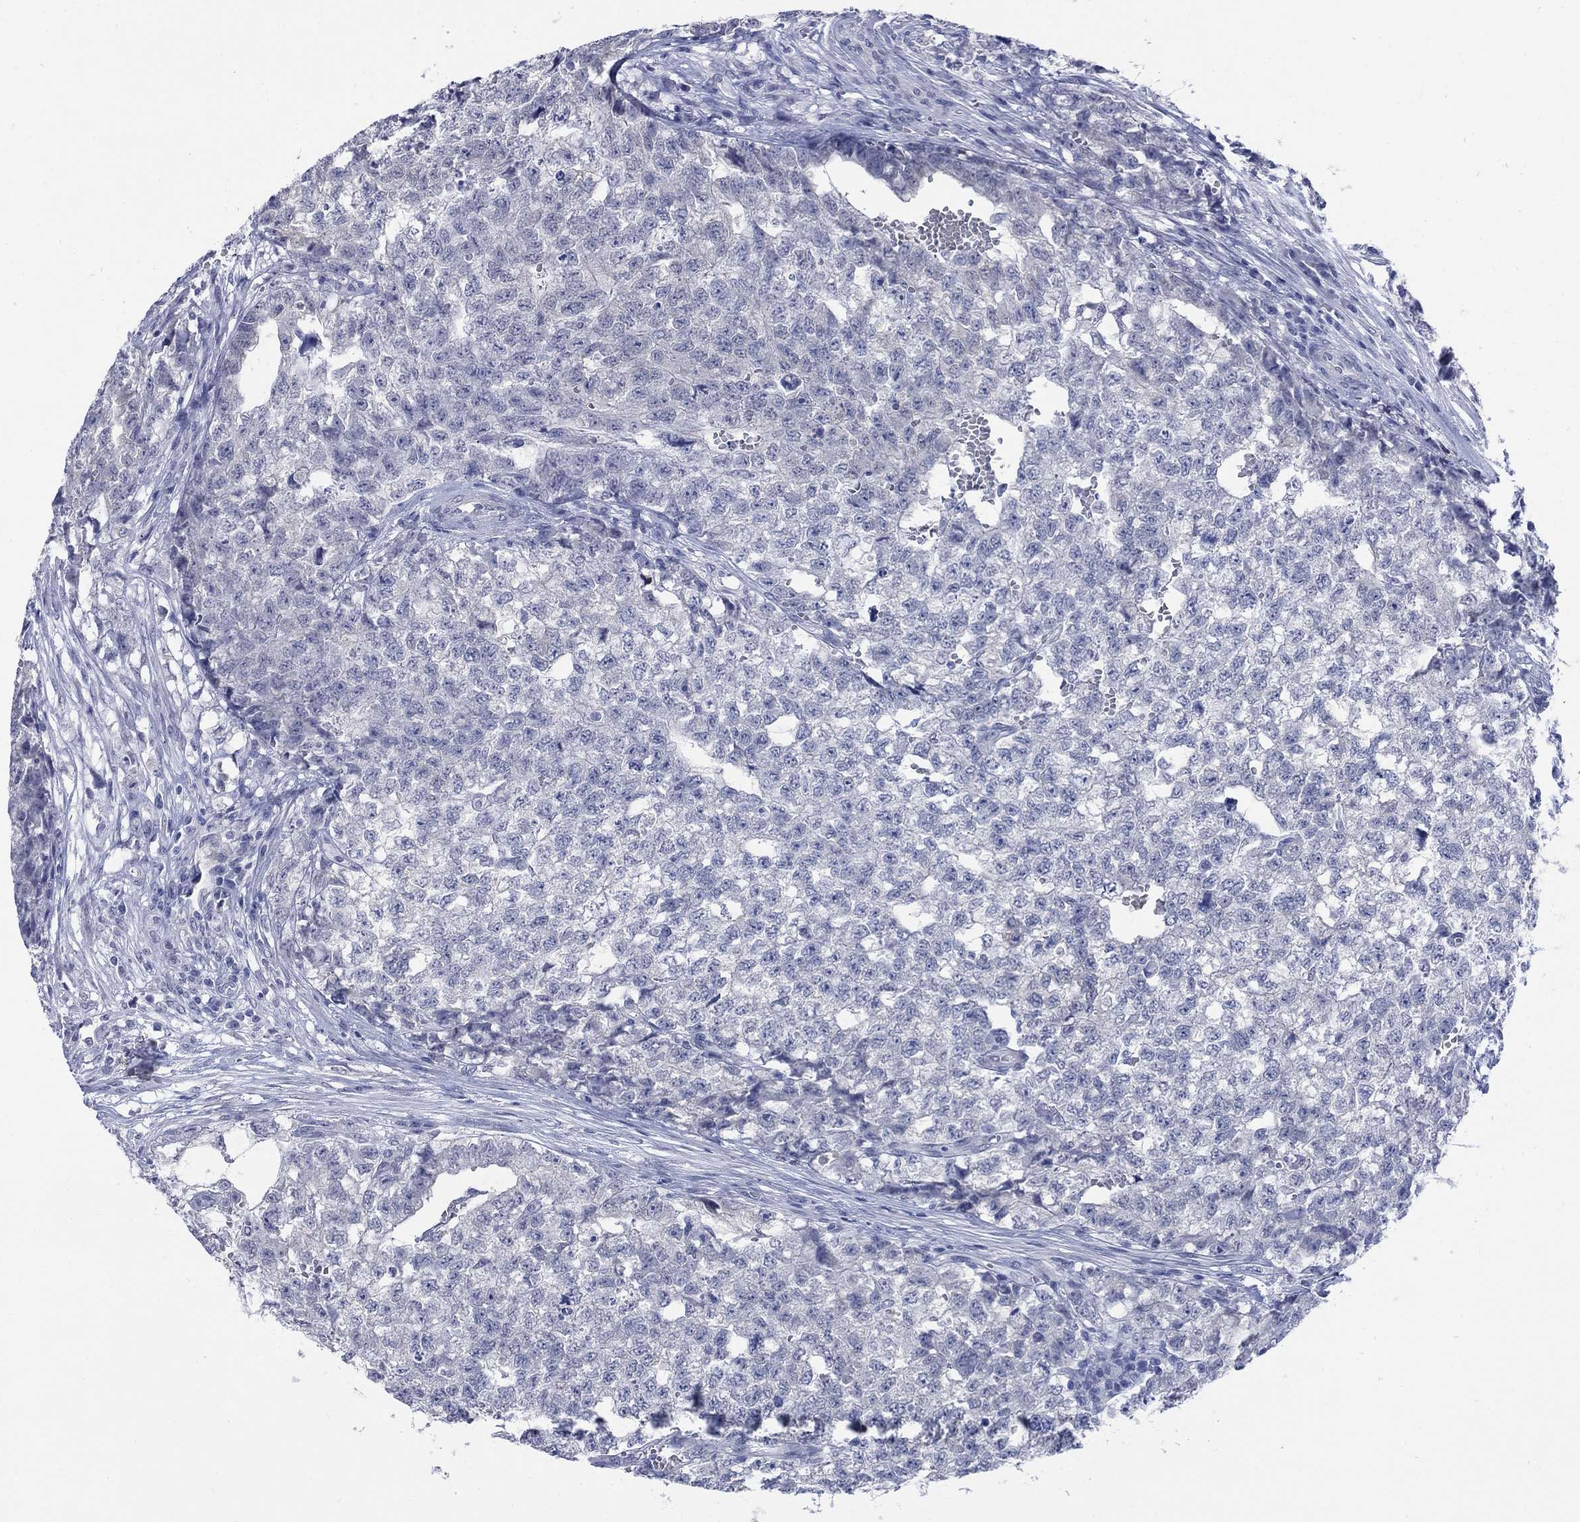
{"staining": {"intensity": "negative", "quantity": "none", "location": "none"}, "tissue": "testis cancer", "cell_type": "Tumor cells", "image_type": "cancer", "snomed": [{"axis": "morphology", "description": "Seminoma, NOS"}, {"axis": "morphology", "description": "Carcinoma, Embryonal, NOS"}, {"axis": "topography", "description": "Testis"}], "caption": "This is an IHC photomicrograph of human embryonal carcinoma (testis). There is no expression in tumor cells.", "gene": "ECEL1", "patient": {"sex": "male", "age": 22}}